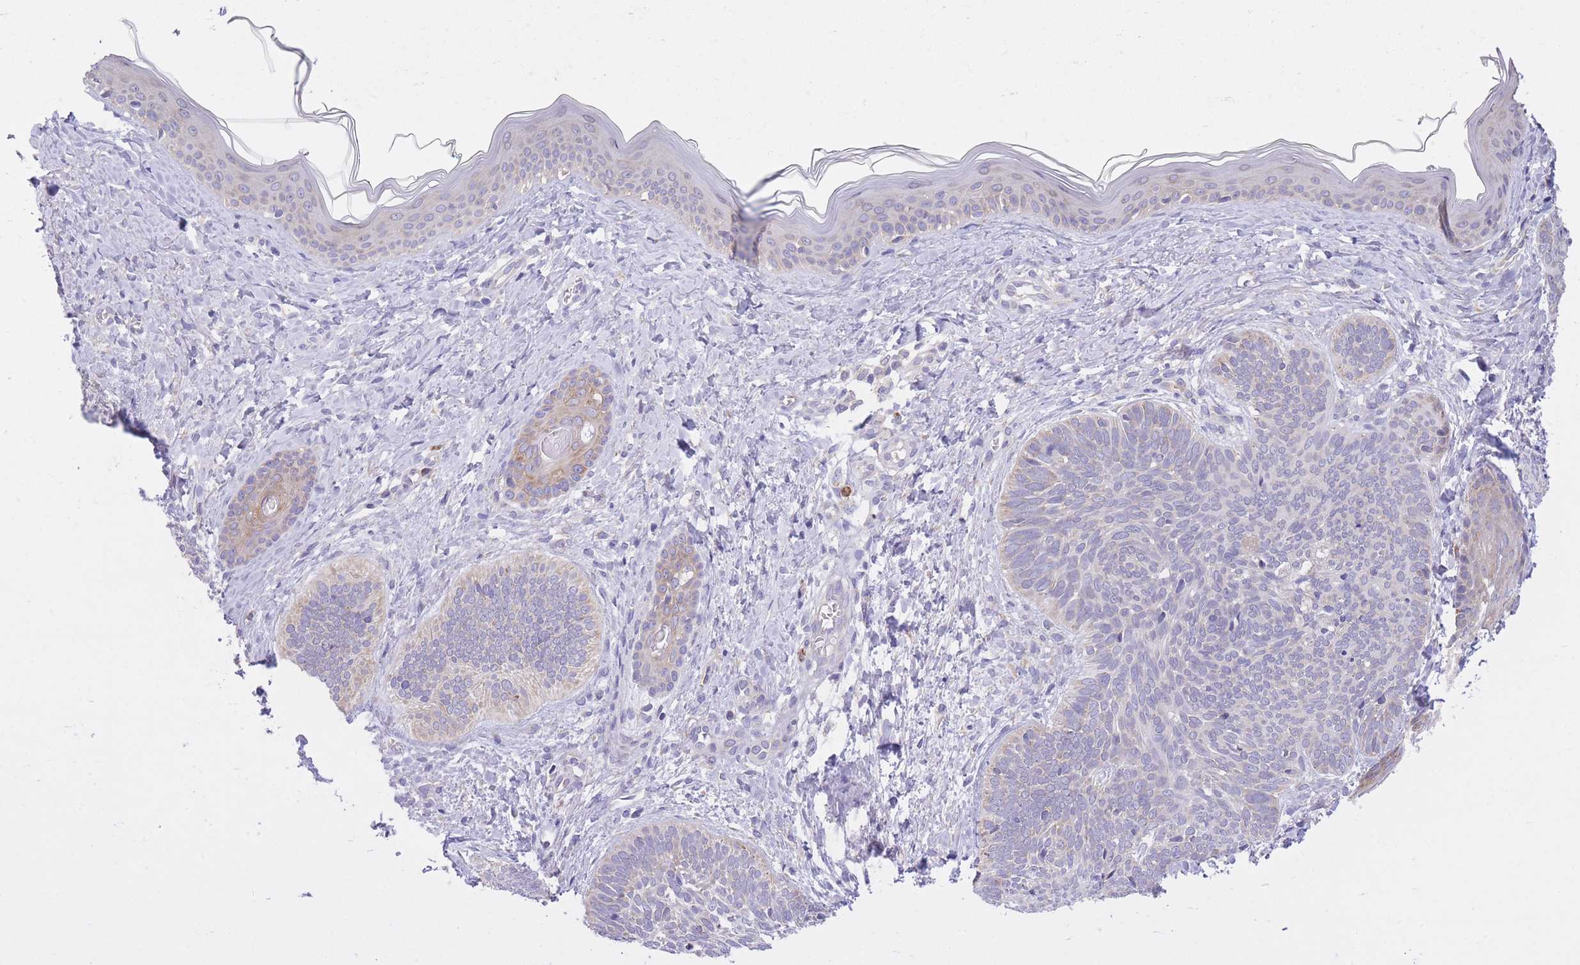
{"staining": {"intensity": "weak", "quantity": "<25%", "location": "cytoplasmic/membranous"}, "tissue": "skin cancer", "cell_type": "Tumor cells", "image_type": "cancer", "snomed": [{"axis": "morphology", "description": "Basal cell carcinoma"}, {"axis": "topography", "description": "Skin"}], "caption": "DAB immunohistochemical staining of human basal cell carcinoma (skin) shows no significant staining in tumor cells.", "gene": "ZNF501", "patient": {"sex": "female", "age": 81}}